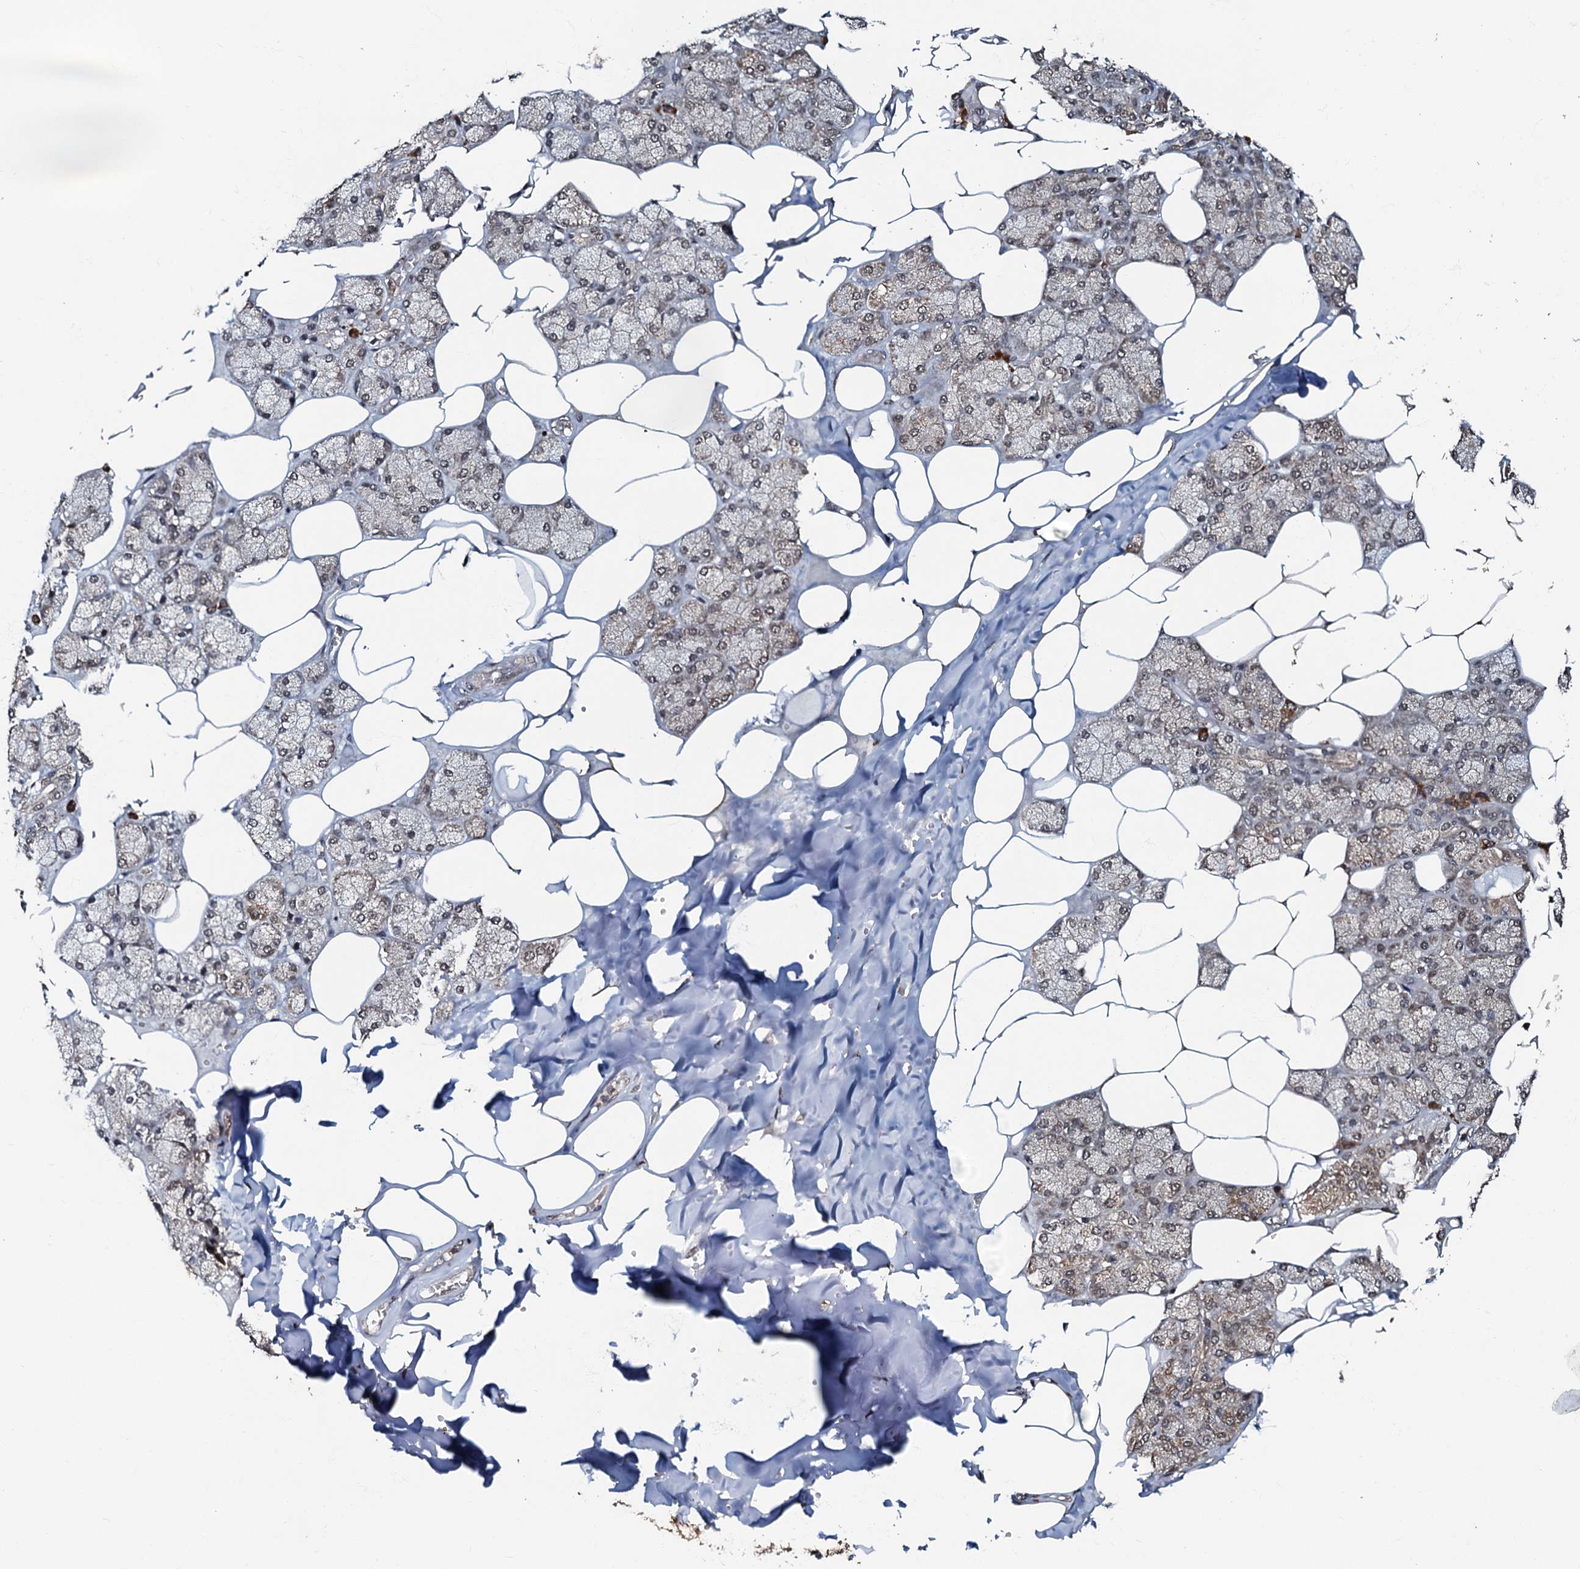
{"staining": {"intensity": "moderate", "quantity": "25%-75%", "location": "cytoplasmic/membranous,nuclear"}, "tissue": "salivary gland", "cell_type": "Glandular cells", "image_type": "normal", "snomed": [{"axis": "morphology", "description": "Normal tissue, NOS"}, {"axis": "topography", "description": "Salivary gland"}], "caption": "Protein staining of unremarkable salivary gland demonstrates moderate cytoplasmic/membranous,nuclear positivity in about 25%-75% of glandular cells.", "gene": "C18orf32", "patient": {"sex": "male", "age": 62}}